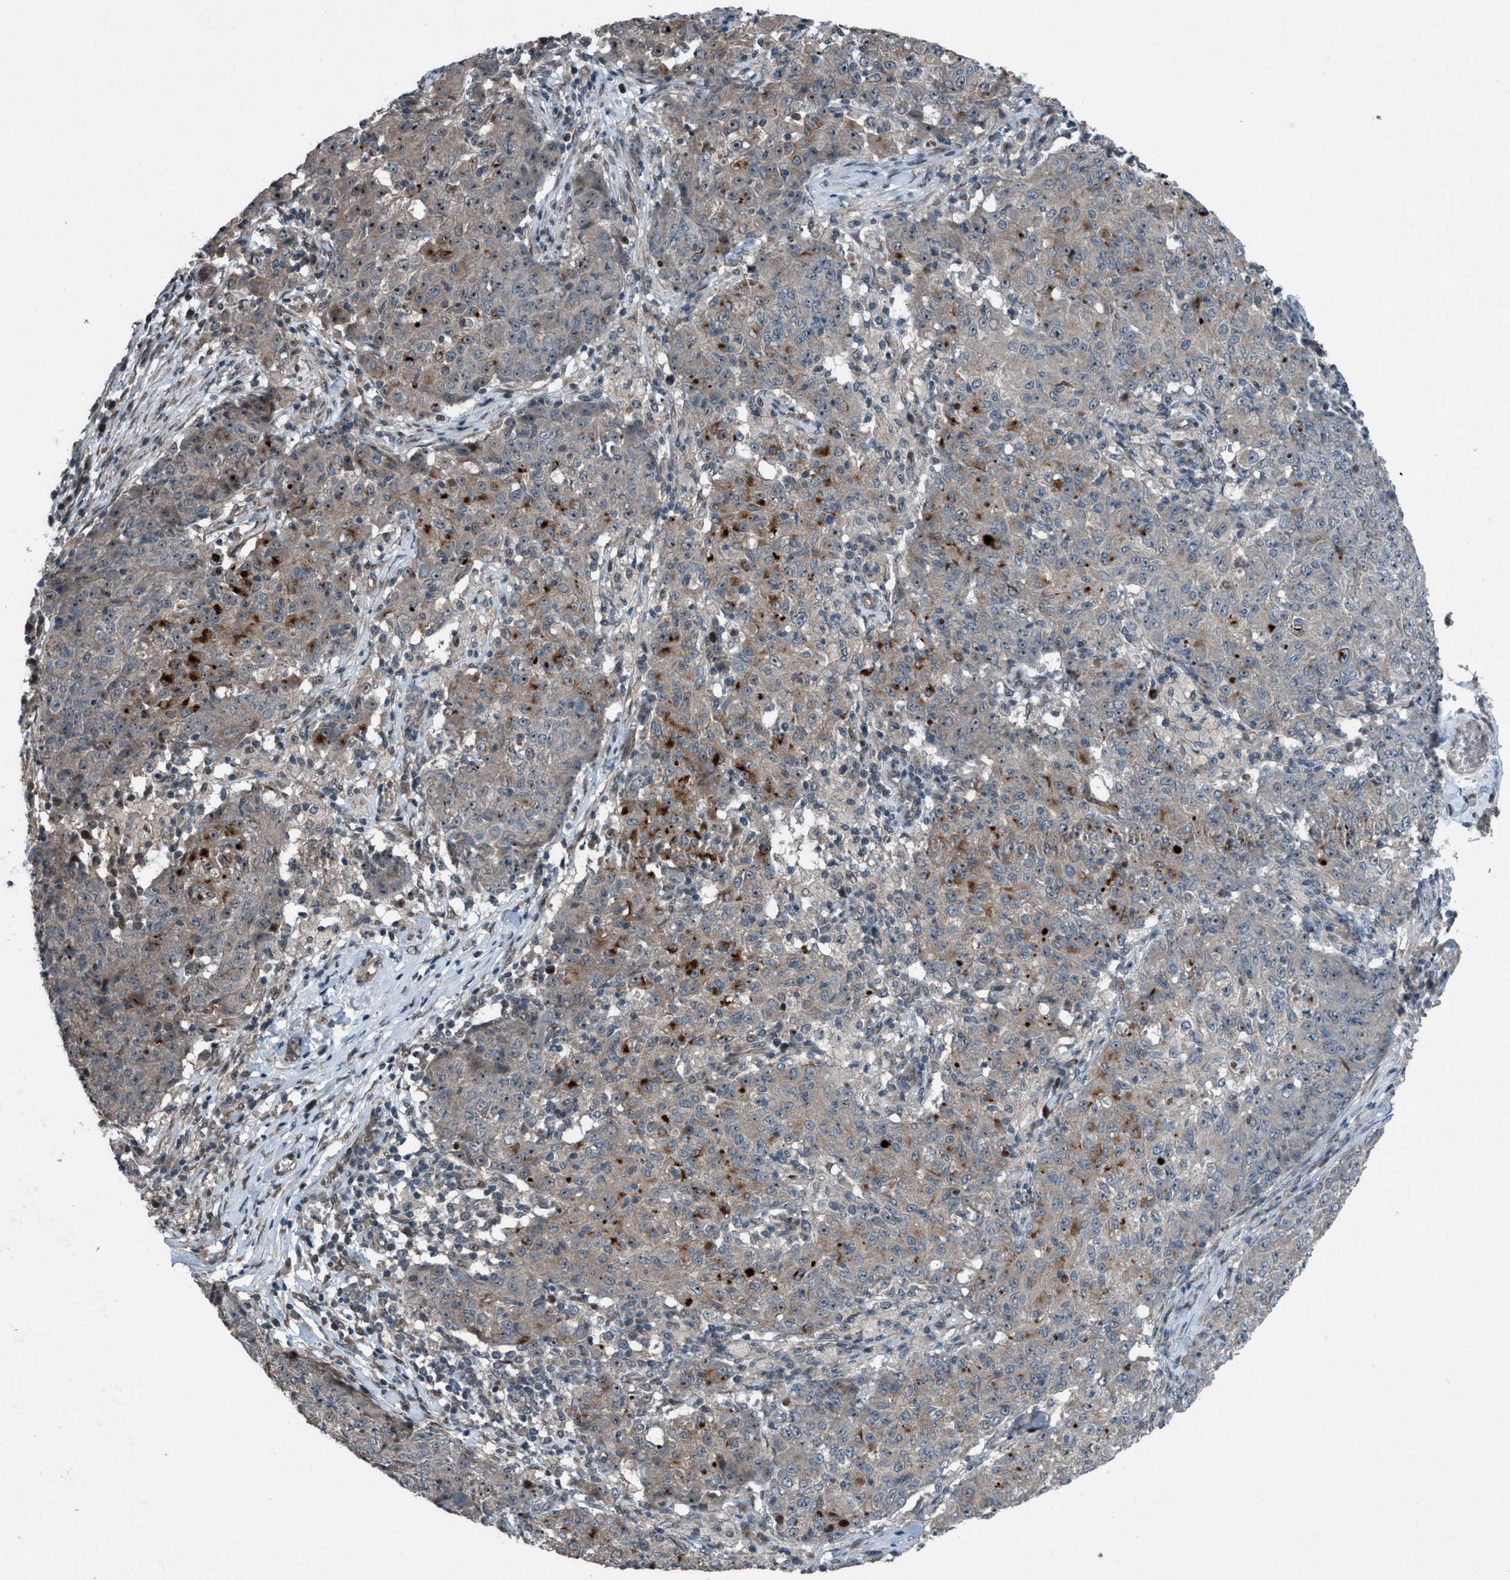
{"staining": {"intensity": "moderate", "quantity": "<25%", "location": "cytoplasmic/membranous,nuclear"}, "tissue": "ovarian cancer", "cell_type": "Tumor cells", "image_type": "cancer", "snomed": [{"axis": "morphology", "description": "Carcinoma, endometroid"}, {"axis": "topography", "description": "Ovary"}], "caption": "IHC image of neoplastic tissue: ovarian endometroid carcinoma stained using IHC demonstrates low levels of moderate protein expression localized specifically in the cytoplasmic/membranous and nuclear of tumor cells, appearing as a cytoplasmic/membranous and nuclear brown color.", "gene": "NISCH", "patient": {"sex": "female", "age": 42}}